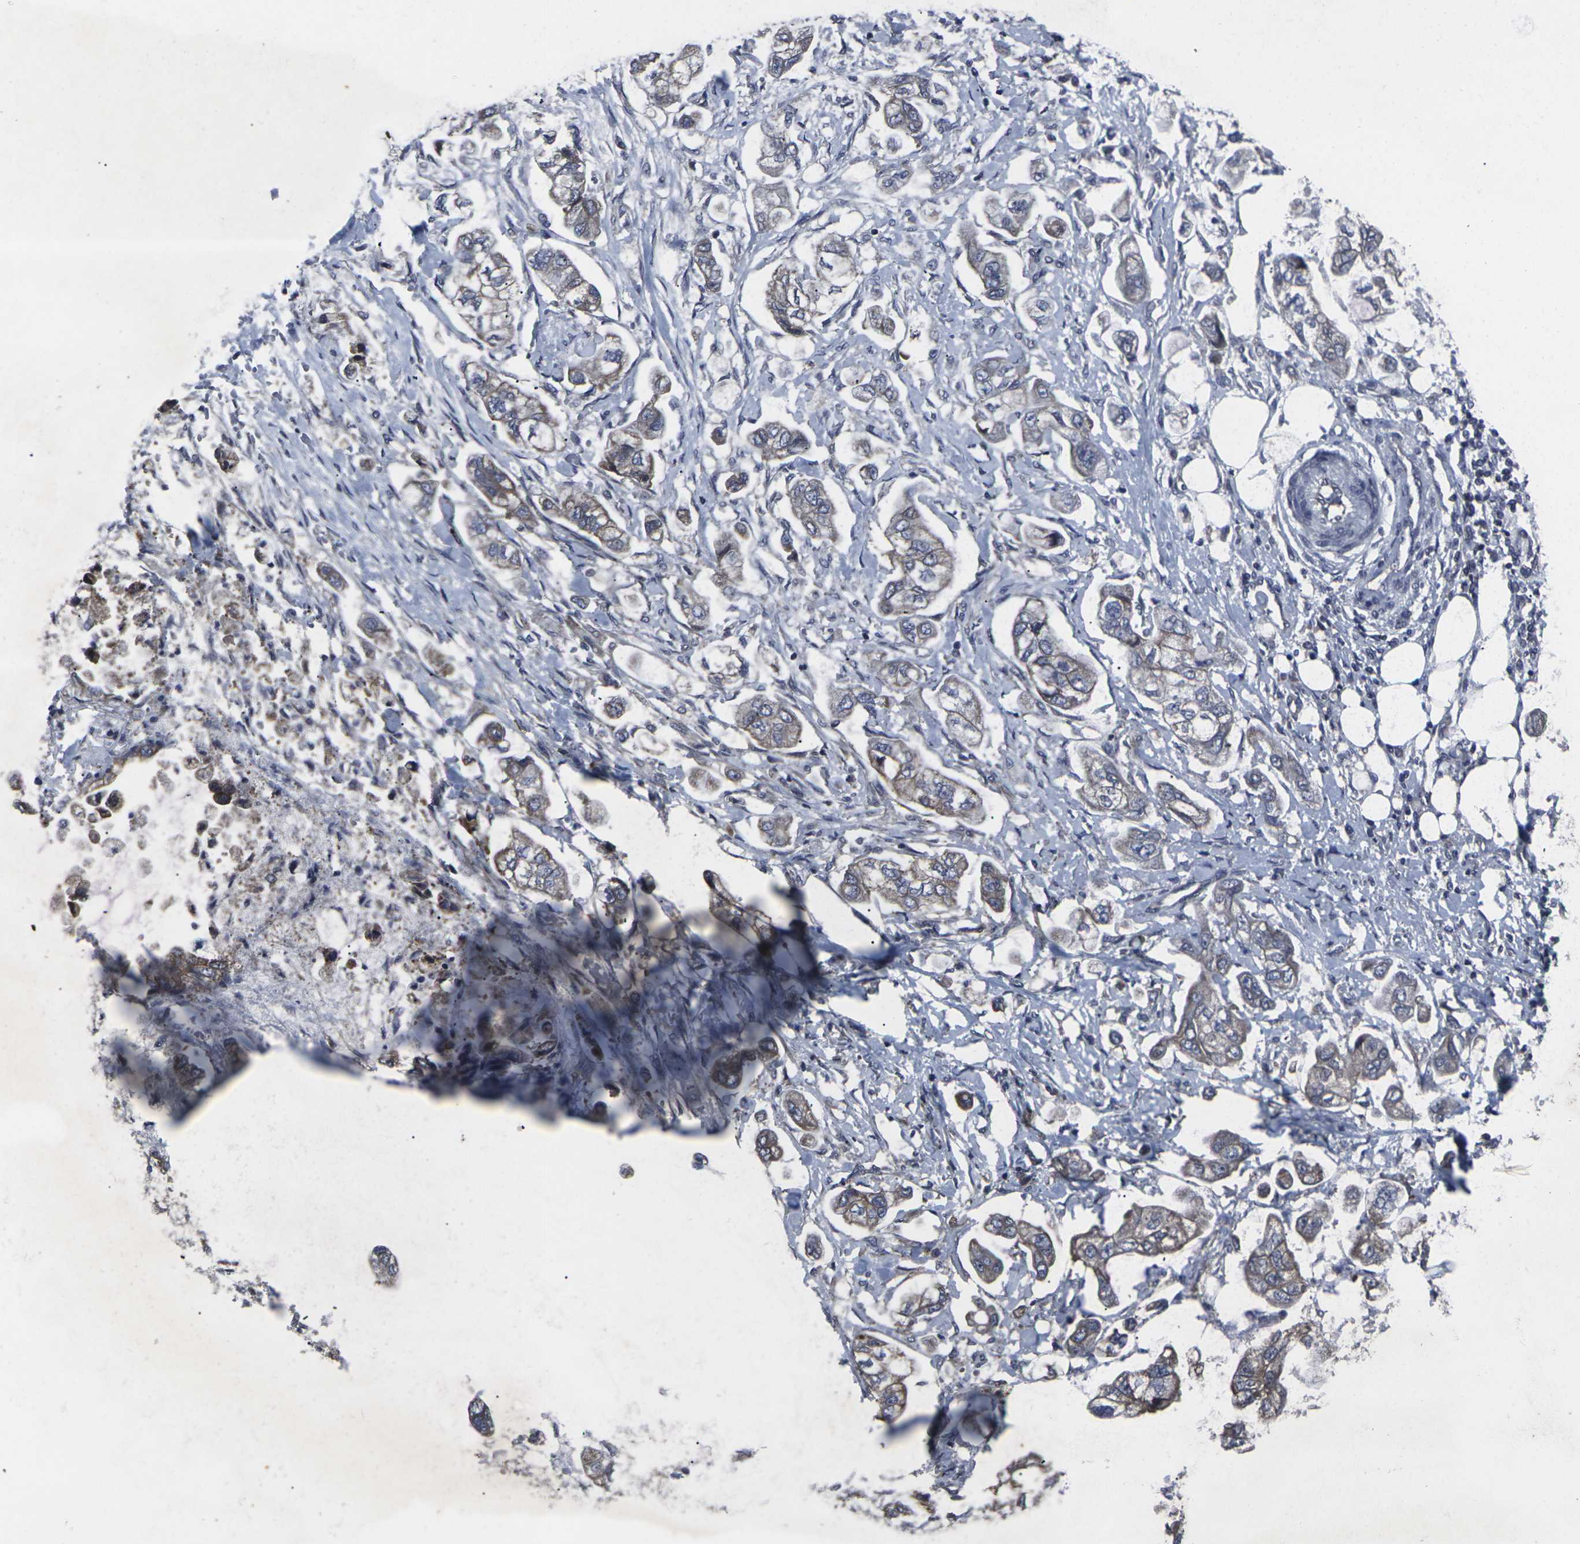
{"staining": {"intensity": "weak", "quantity": ">75%", "location": "cytoplasmic/membranous"}, "tissue": "stomach cancer", "cell_type": "Tumor cells", "image_type": "cancer", "snomed": [{"axis": "morphology", "description": "Adenocarcinoma, NOS"}, {"axis": "topography", "description": "Stomach"}], "caption": "Immunohistochemical staining of stomach cancer (adenocarcinoma) displays low levels of weak cytoplasmic/membranous protein positivity in about >75% of tumor cells. (IHC, brightfield microscopy, high magnification).", "gene": "MAPKAPK2", "patient": {"sex": "male", "age": 62}}